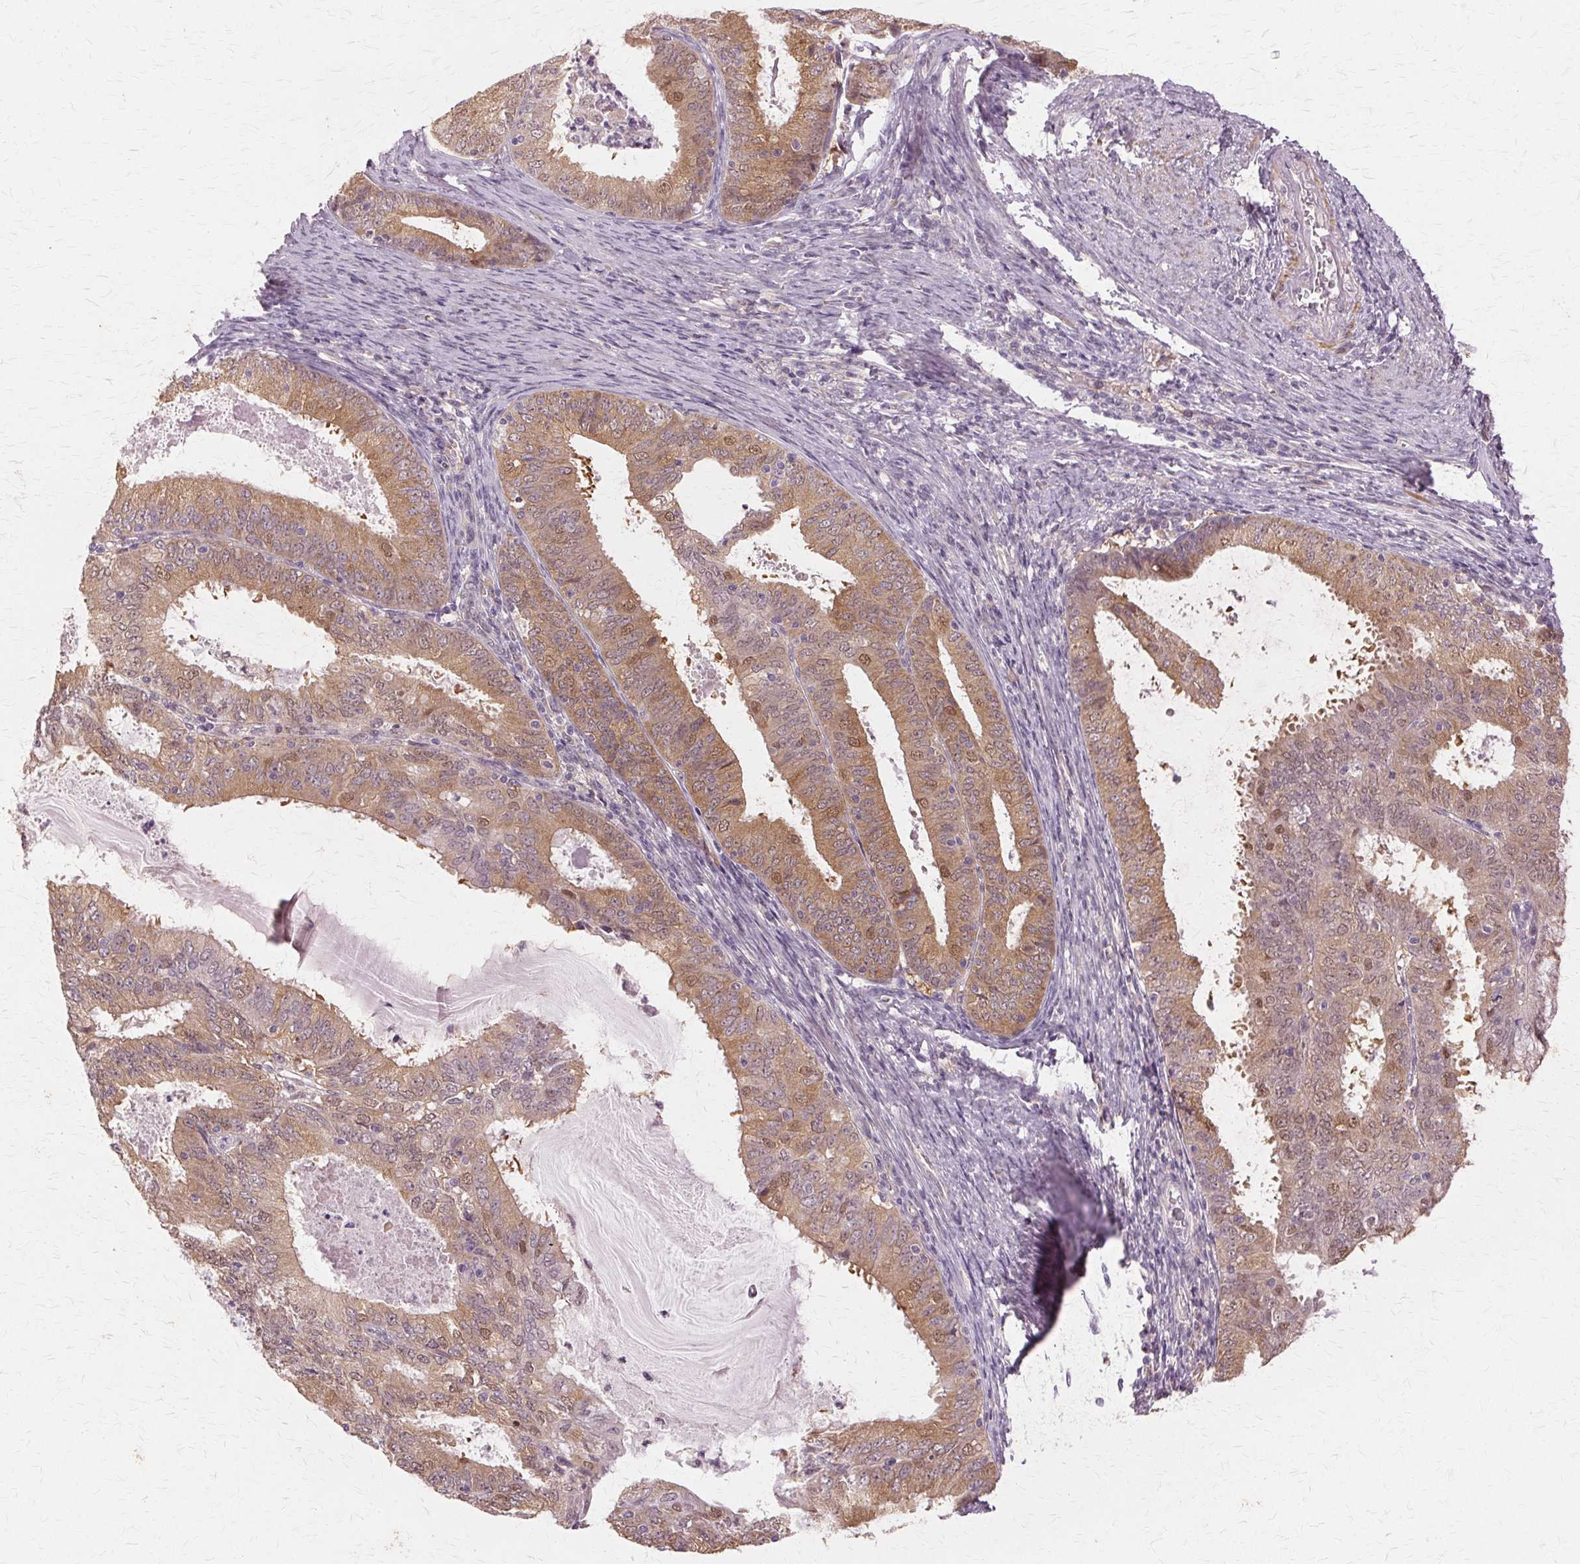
{"staining": {"intensity": "moderate", "quantity": ">75%", "location": "cytoplasmic/membranous"}, "tissue": "endometrial cancer", "cell_type": "Tumor cells", "image_type": "cancer", "snomed": [{"axis": "morphology", "description": "Adenocarcinoma, NOS"}, {"axis": "topography", "description": "Endometrium"}], "caption": "Human adenocarcinoma (endometrial) stained with a protein marker reveals moderate staining in tumor cells.", "gene": "PRMT5", "patient": {"sex": "female", "age": 57}}